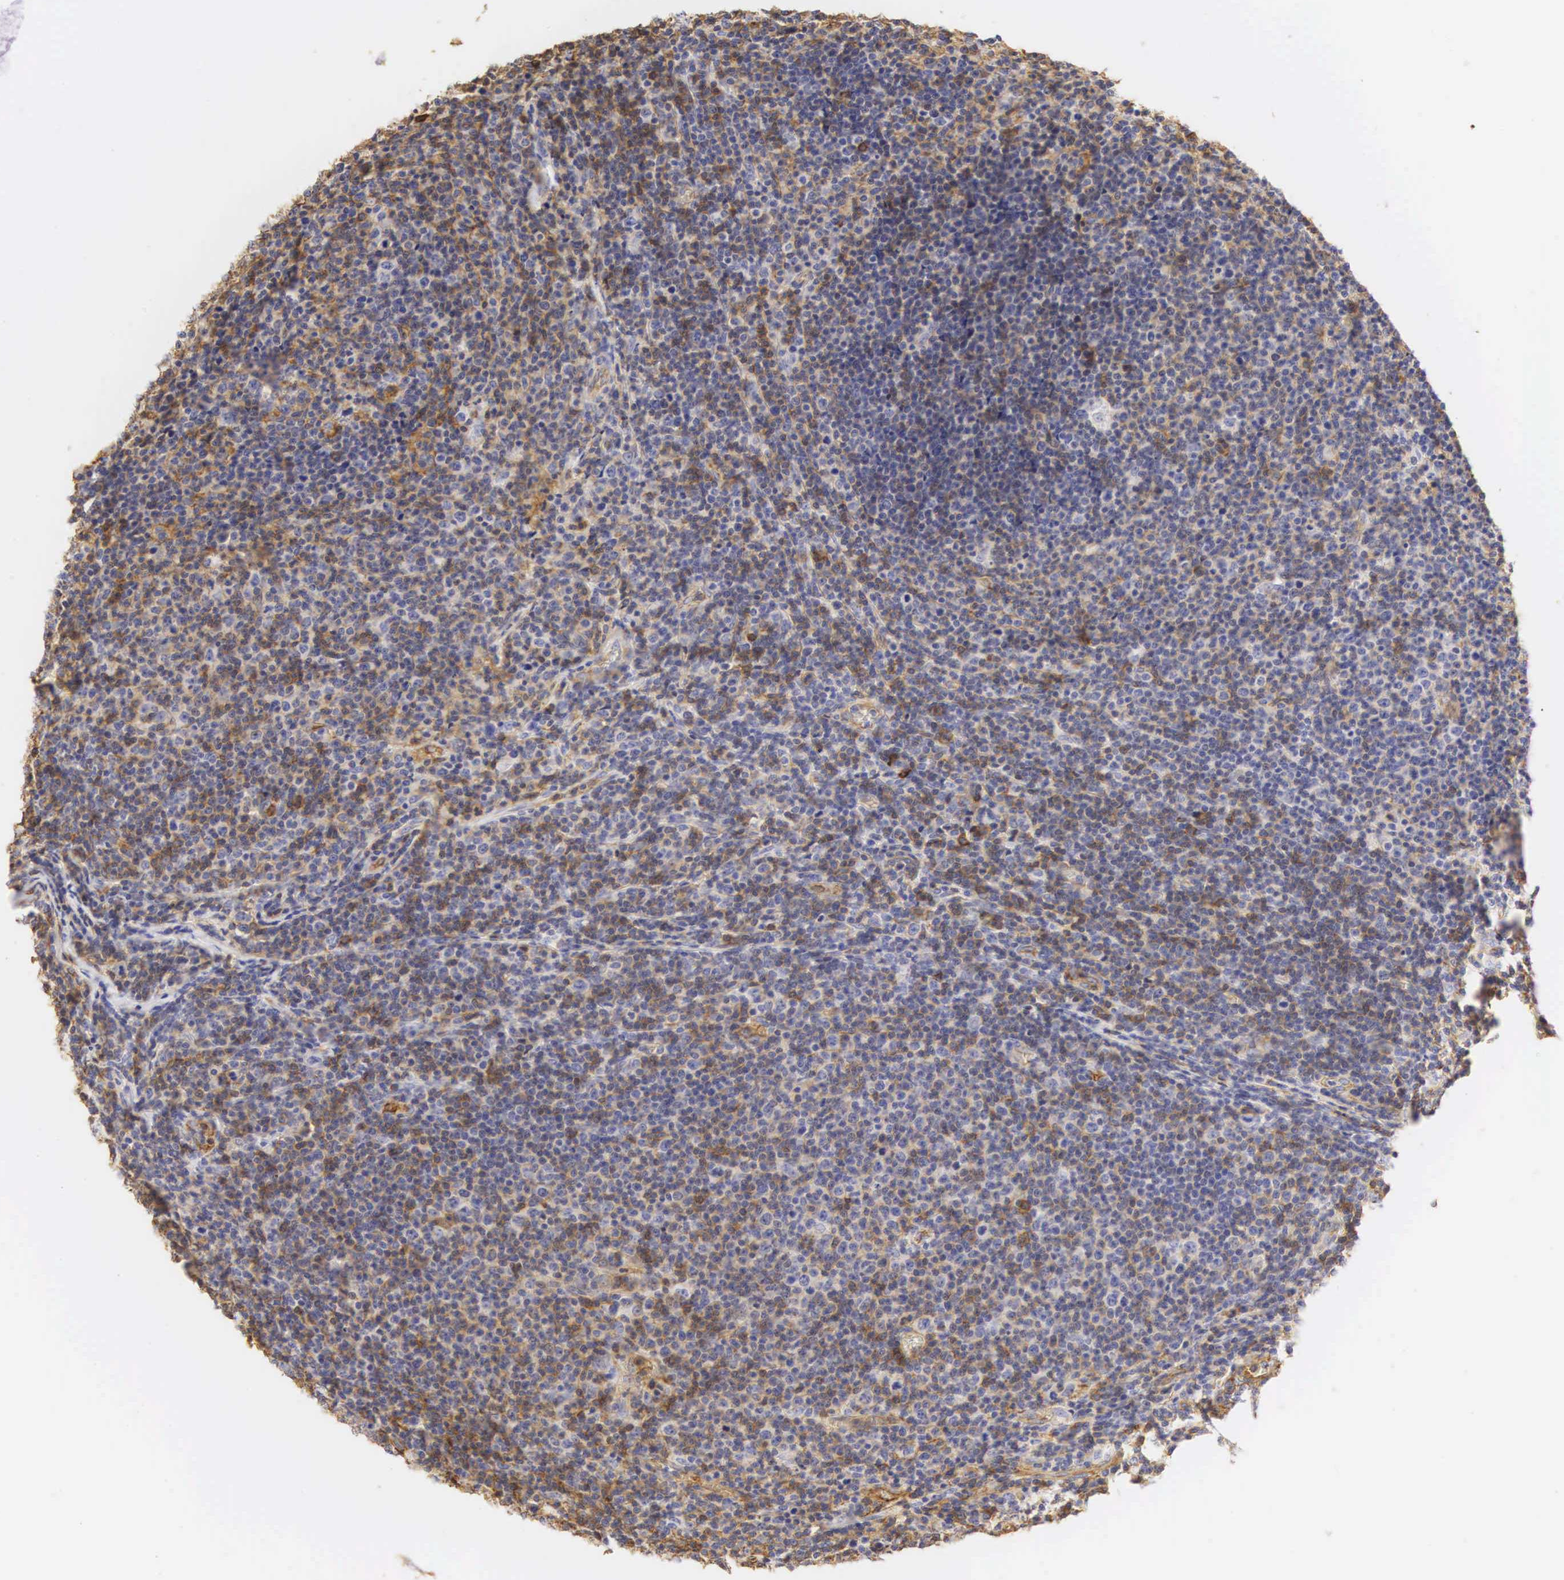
{"staining": {"intensity": "moderate", "quantity": "25%-75%", "location": "cytoplasmic/membranous"}, "tissue": "lymphoma", "cell_type": "Tumor cells", "image_type": "cancer", "snomed": [{"axis": "morphology", "description": "Malignant lymphoma, non-Hodgkin's type, Low grade"}, {"axis": "topography", "description": "Lymph node"}], "caption": "Low-grade malignant lymphoma, non-Hodgkin's type stained for a protein (brown) demonstrates moderate cytoplasmic/membranous positive staining in about 25%-75% of tumor cells.", "gene": "CD99", "patient": {"sex": "male", "age": 74}}